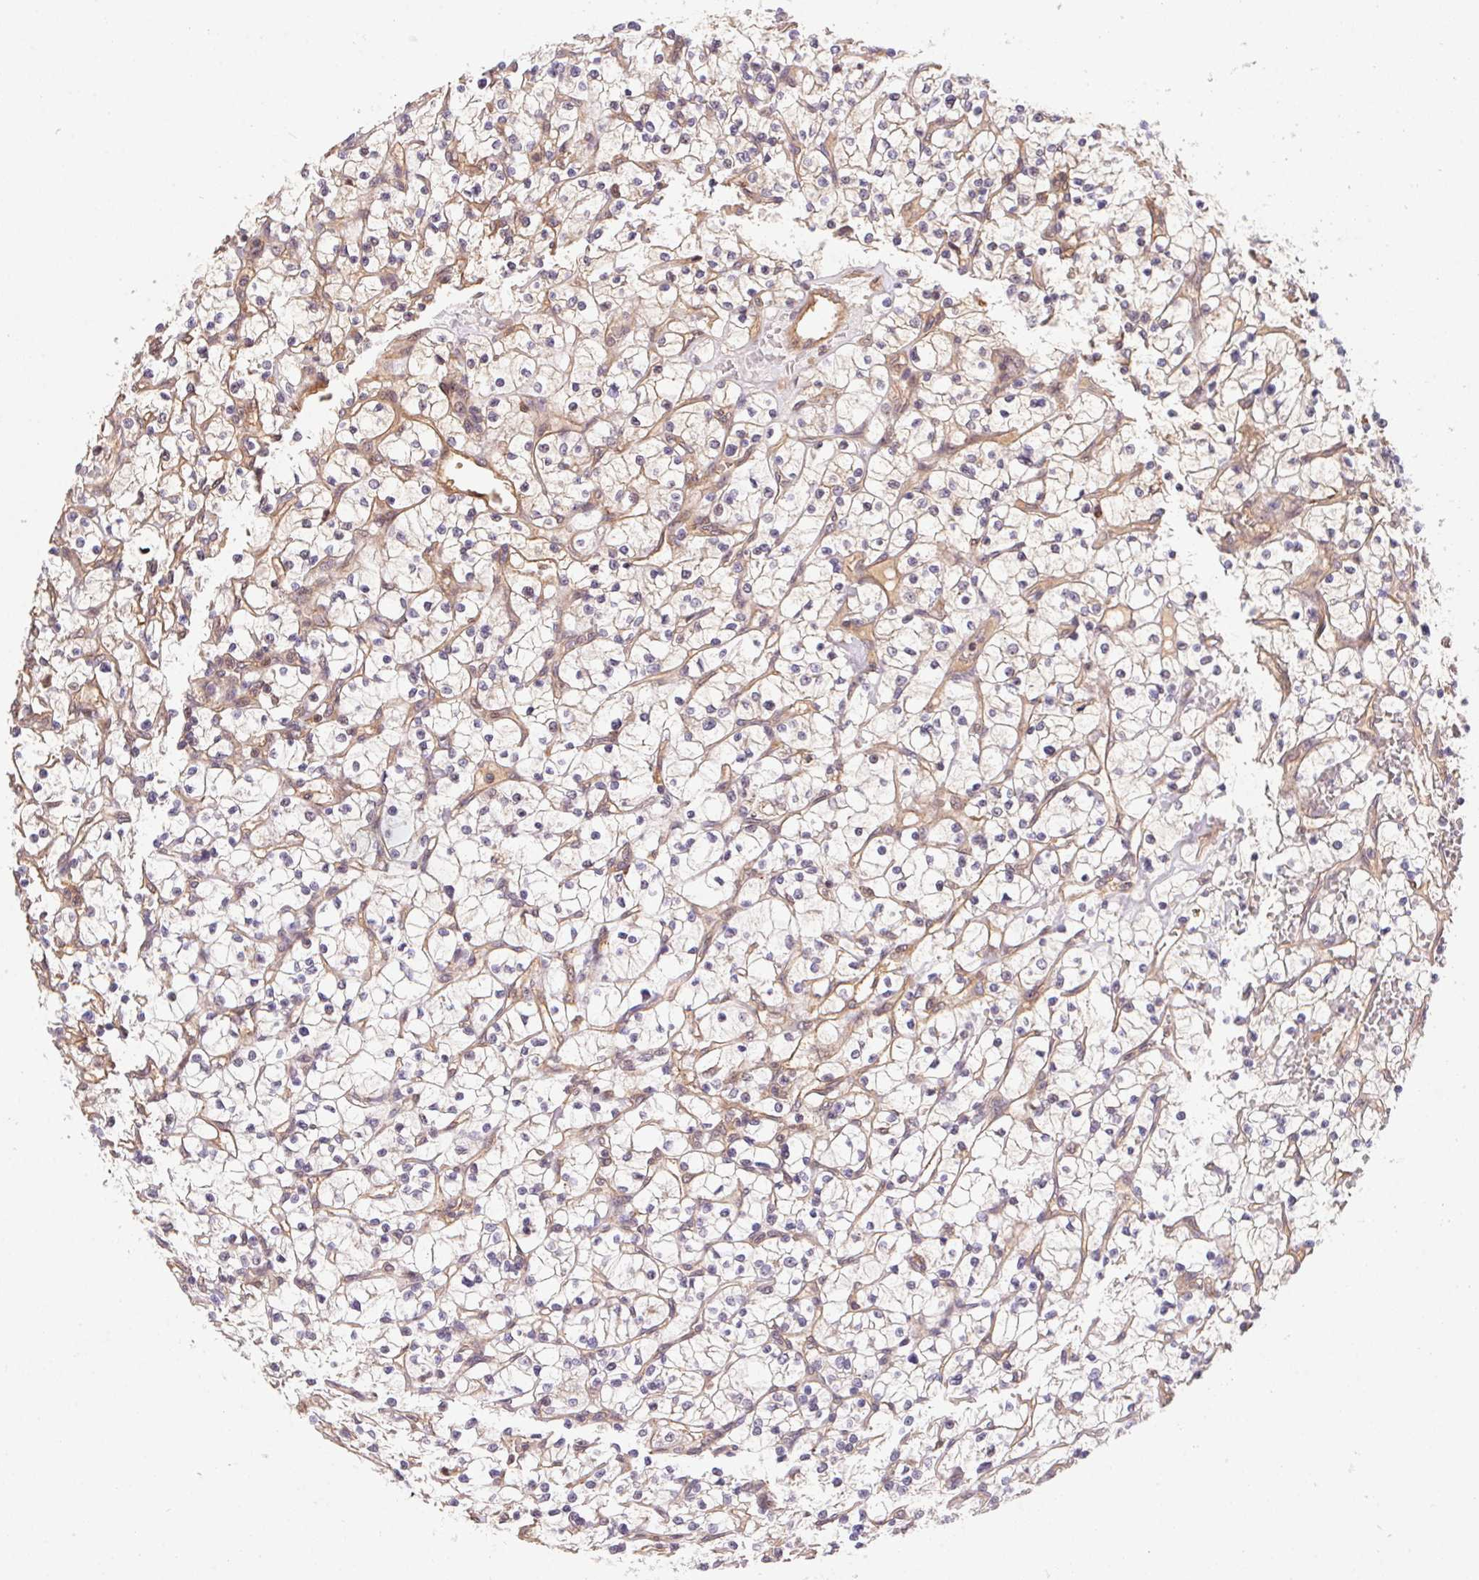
{"staining": {"intensity": "negative", "quantity": "none", "location": "none"}, "tissue": "renal cancer", "cell_type": "Tumor cells", "image_type": "cancer", "snomed": [{"axis": "morphology", "description": "Adenocarcinoma, NOS"}, {"axis": "topography", "description": "Kidney"}], "caption": "A micrograph of human renal cancer is negative for staining in tumor cells.", "gene": "SLC52A2", "patient": {"sex": "female", "age": 64}}